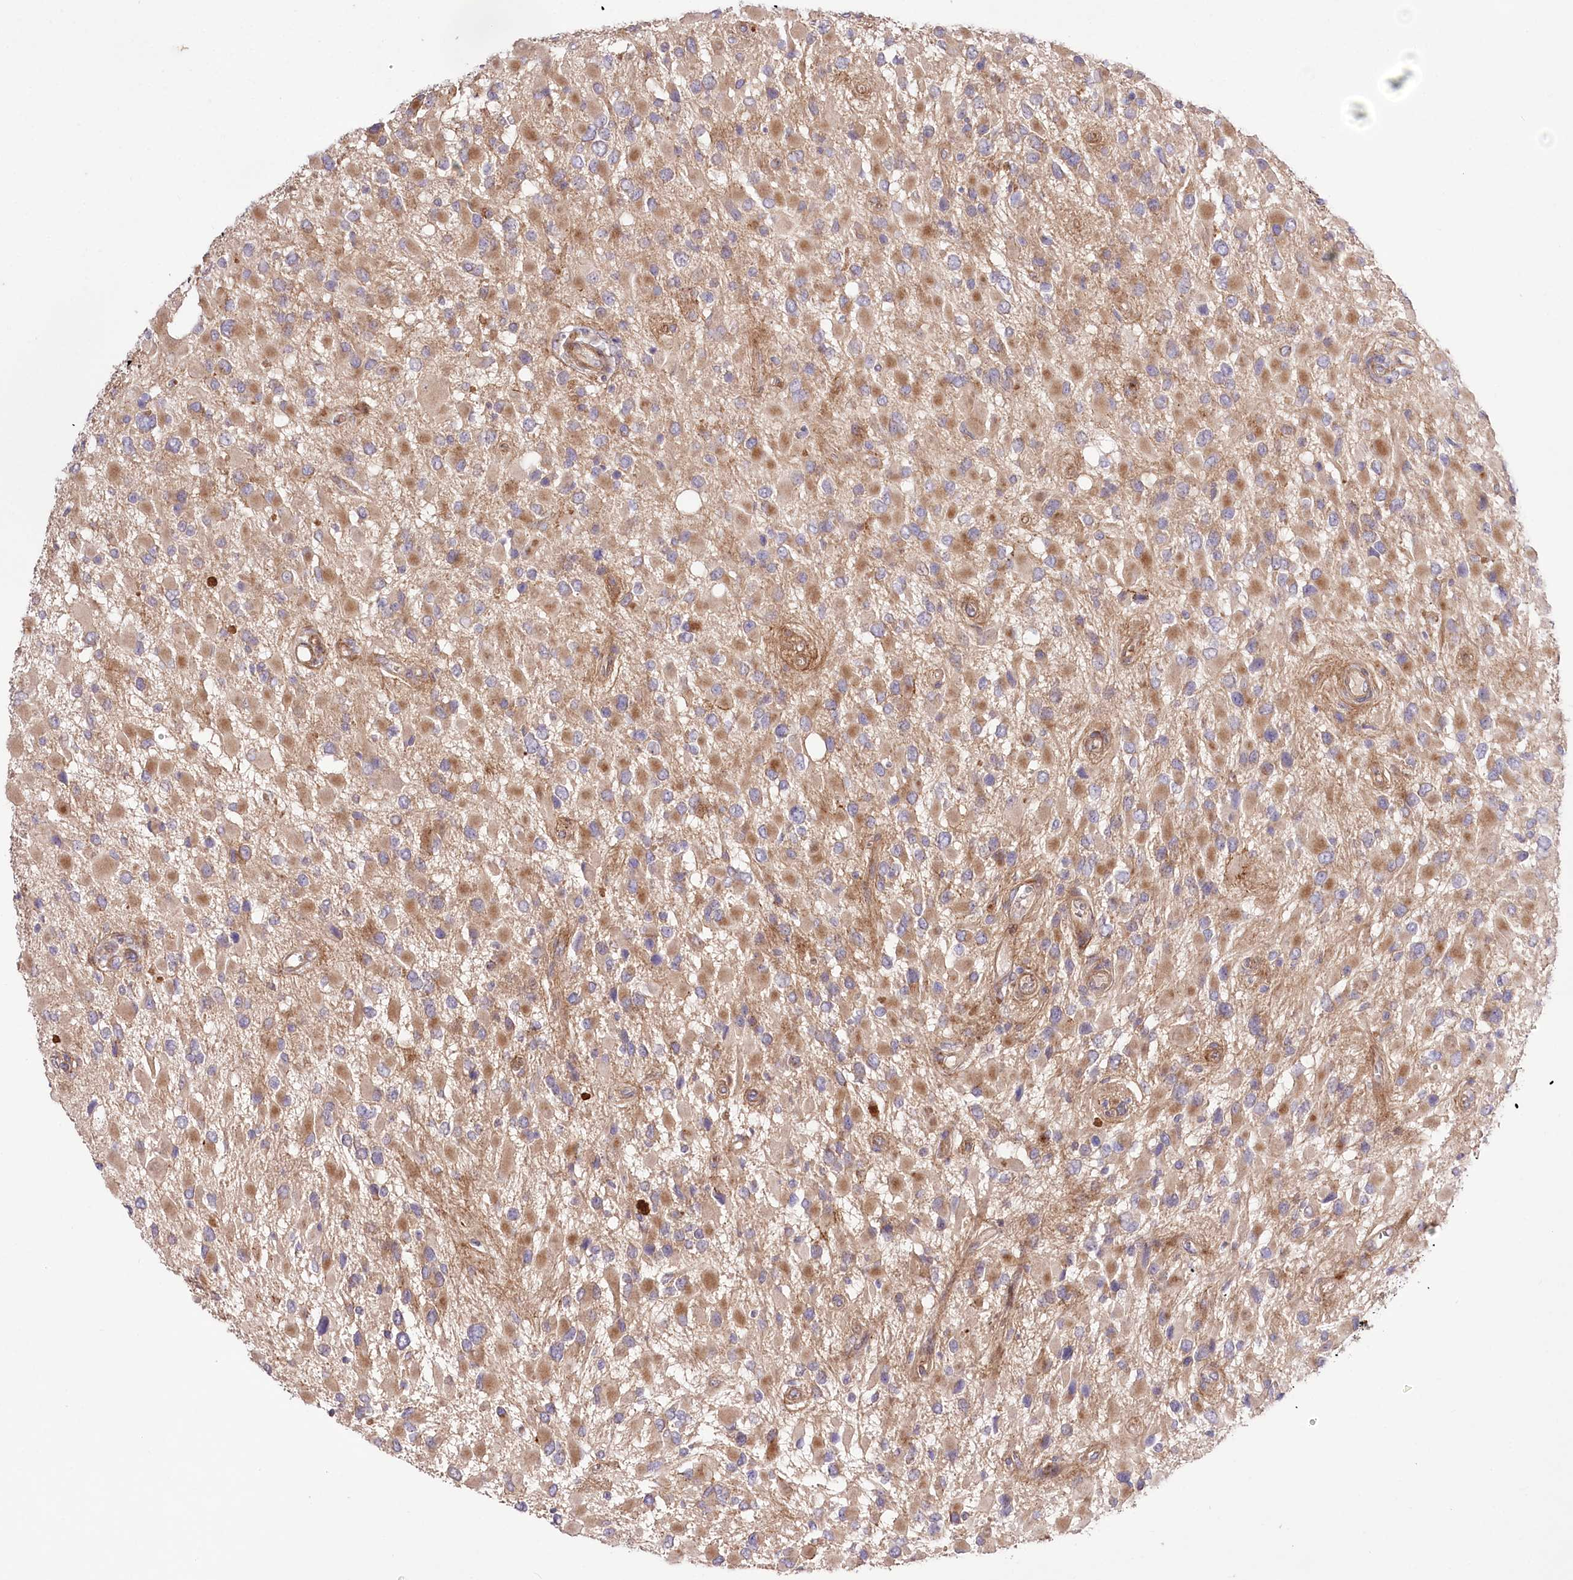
{"staining": {"intensity": "moderate", "quantity": ">75%", "location": "cytoplasmic/membranous"}, "tissue": "glioma", "cell_type": "Tumor cells", "image_type": "cancer", "snomed": [{"axis": "morphology", "description": "Glioma, malignant, High grade"}, {"axis": "topography", "description": "Brain"}], "caption": "Protein staining of high-grade glioma (malignant) tissue reveals moderate cytoplasmic/membranous expression in approximately >75% of tumor cells.", "gene": "TRUB1", "patient": {"sex": "male", "age": 53}}